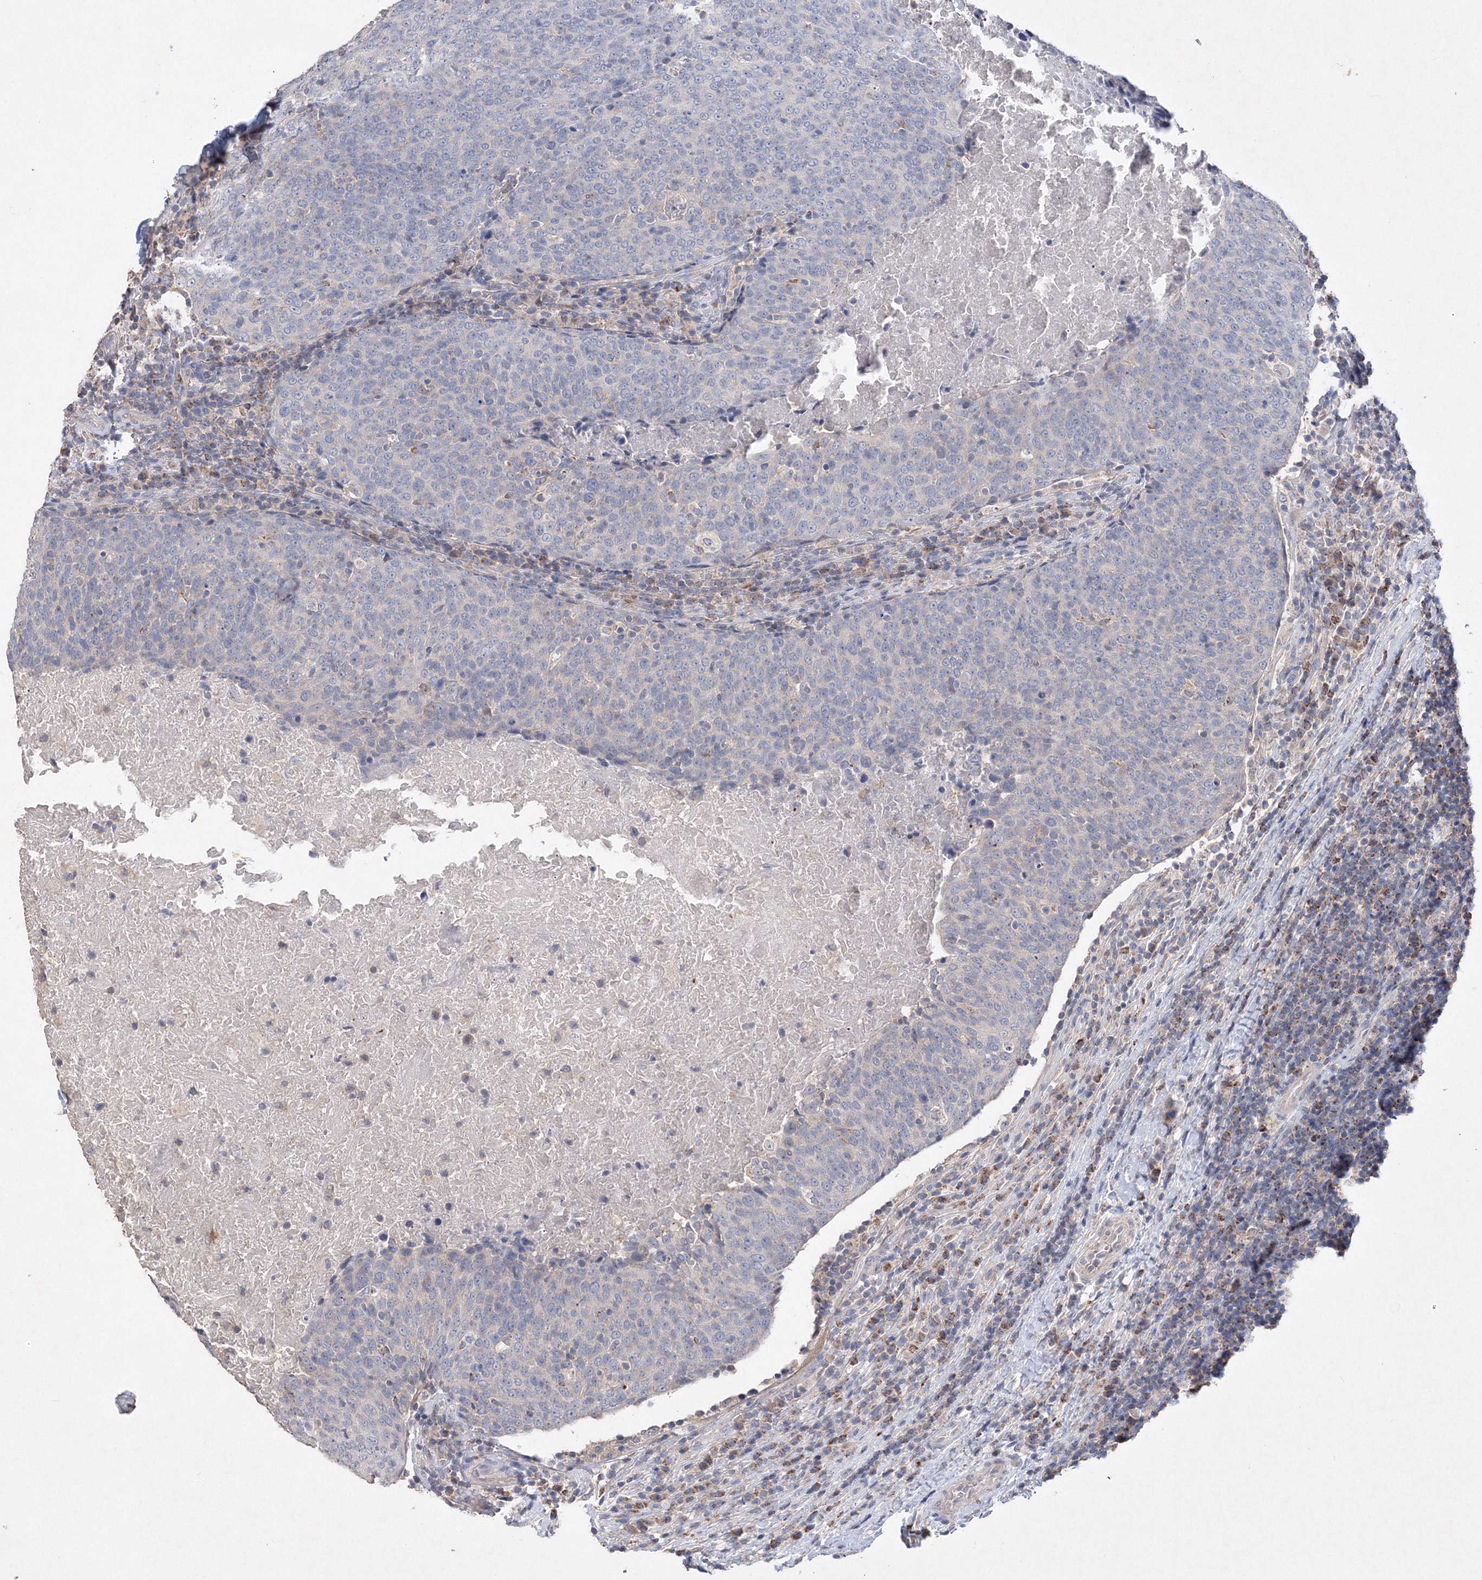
{"staining": {"intensity": "negative", "quantity": "none", "location": "none"}, "tissue": "head and neck cancer", "cell_type": "Tumor cells", "image_type": "cancer", "snomed": [{"axis": "morphology", "description": "Squamous cell carcinoma, NOS"}, {"axis": "morphology", "description": "Squamous cell carcinoma, metastatic, NOS"}, {"axis": "topography", "description": "Lymph node"}, {"axis": "topography", "description": "Head-Neck"}], "caption": "An IHC image of head and neck cancer is shown. There is no staining in tumor cells of head and neck cancer. (DAB (3,3'-diaminobenzidine) immunohistochemistry visualized using brightfield microscopy, high magnification).", "gene": "GLS", "patient": {"sex": "male", "age": 62}}